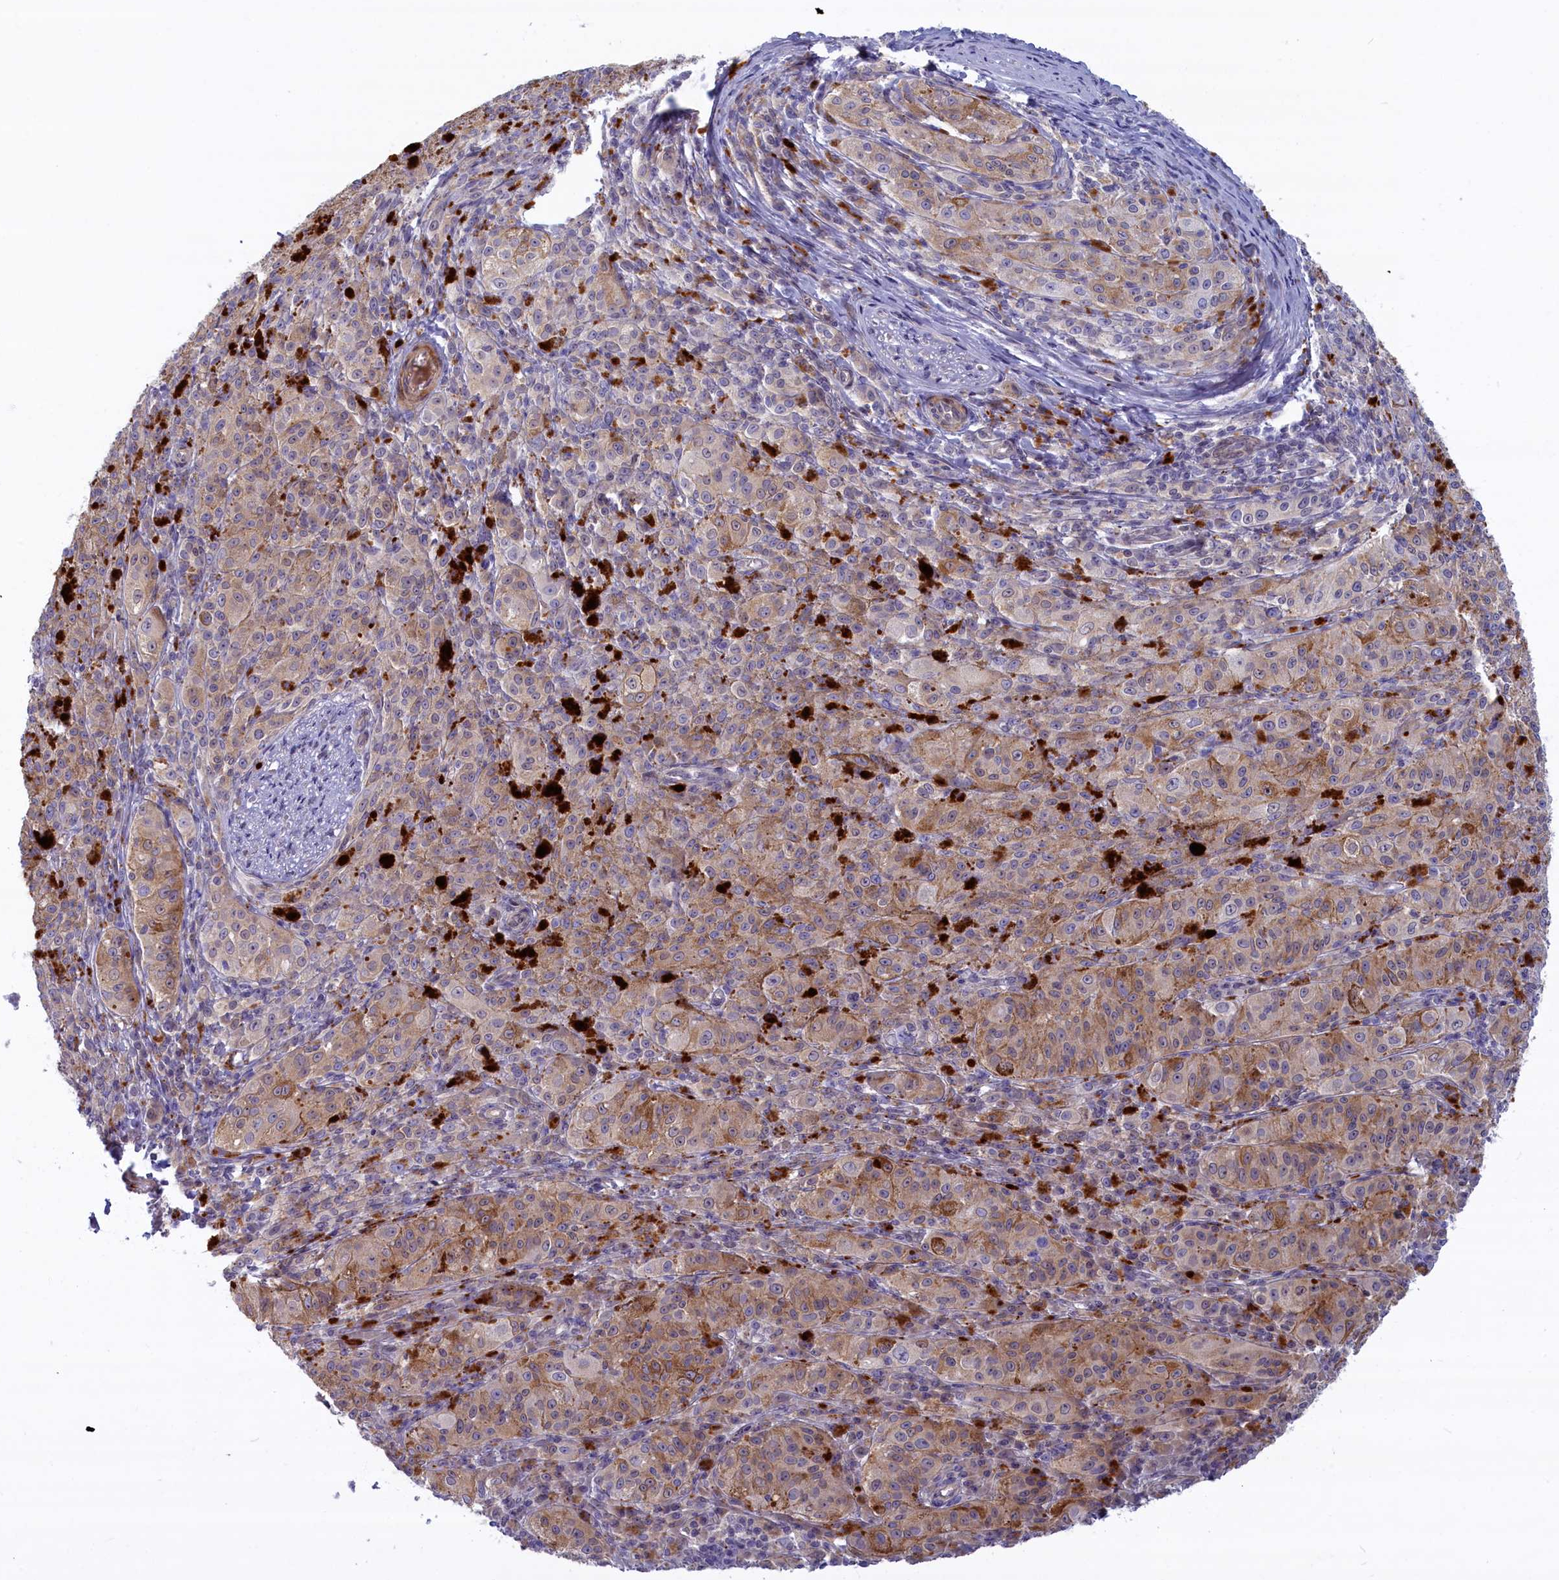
{"staining": {"intensity": "moderate", "quantity": "25%-75%", "location": "cytoplasmic/membranous"}, "tissue": "melanoma", "cell_type": "Tumor cells", "image_type": "cancer", "snomed": [{"axis": "morphology", "description": "Malignant melanoma, NOS"}, {"axis": "topography", "description": "Skin"}], "caption": "Malignant melanoma stained for a protein shows moderate cytoplasmic/membranous positivity in tumor cells.", "gene": "FCSK", "patient": {"sex": "female", "age": 52}}